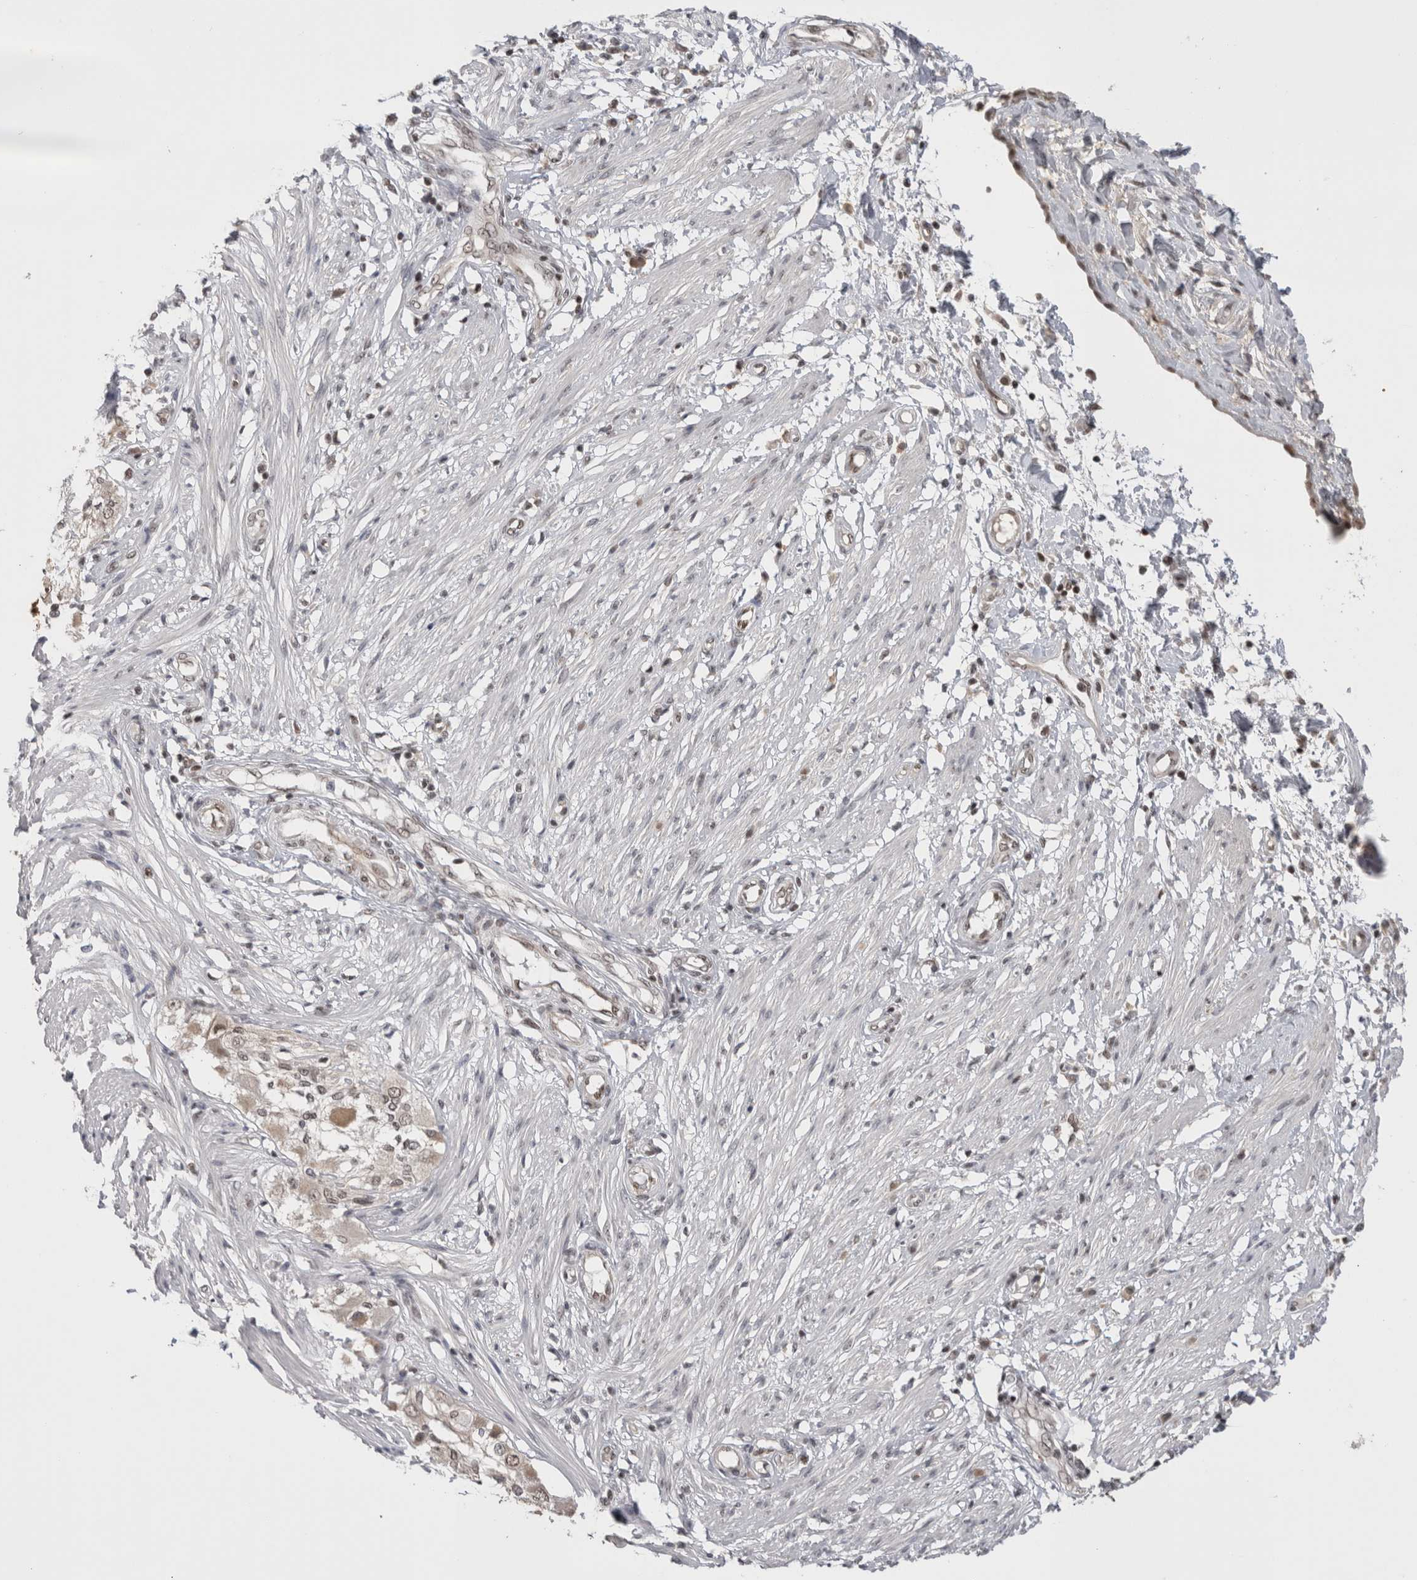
{"staining": {"intensity": "weak", "quantity": "<25%", "location": "nuclear"}, "tissue": "smooth muscle", "cell_type": "Smooth muscle cells", "image_type": "normal", "snomed": [{"axis": "morphology", "description": "Normal tissue, NOS"}, {"axis": "morphology", "description": "Adenocarcinoma, NOS"}, {"axis": "topography", "description": "Smooth muscle"}, {"axis": "topography", "description": "Colon"}], "caption": "IHC of benign human smooth muscle shows no expression in smooth muscle cells. Brightfield microscopy of IHC stained with DAB (3,3'-diaminobenzidine) (brown) and hematoxylin (blue), captured at high magnification.", "gene": "DAXX", "patient": {"sex": "male", "age": 14}}